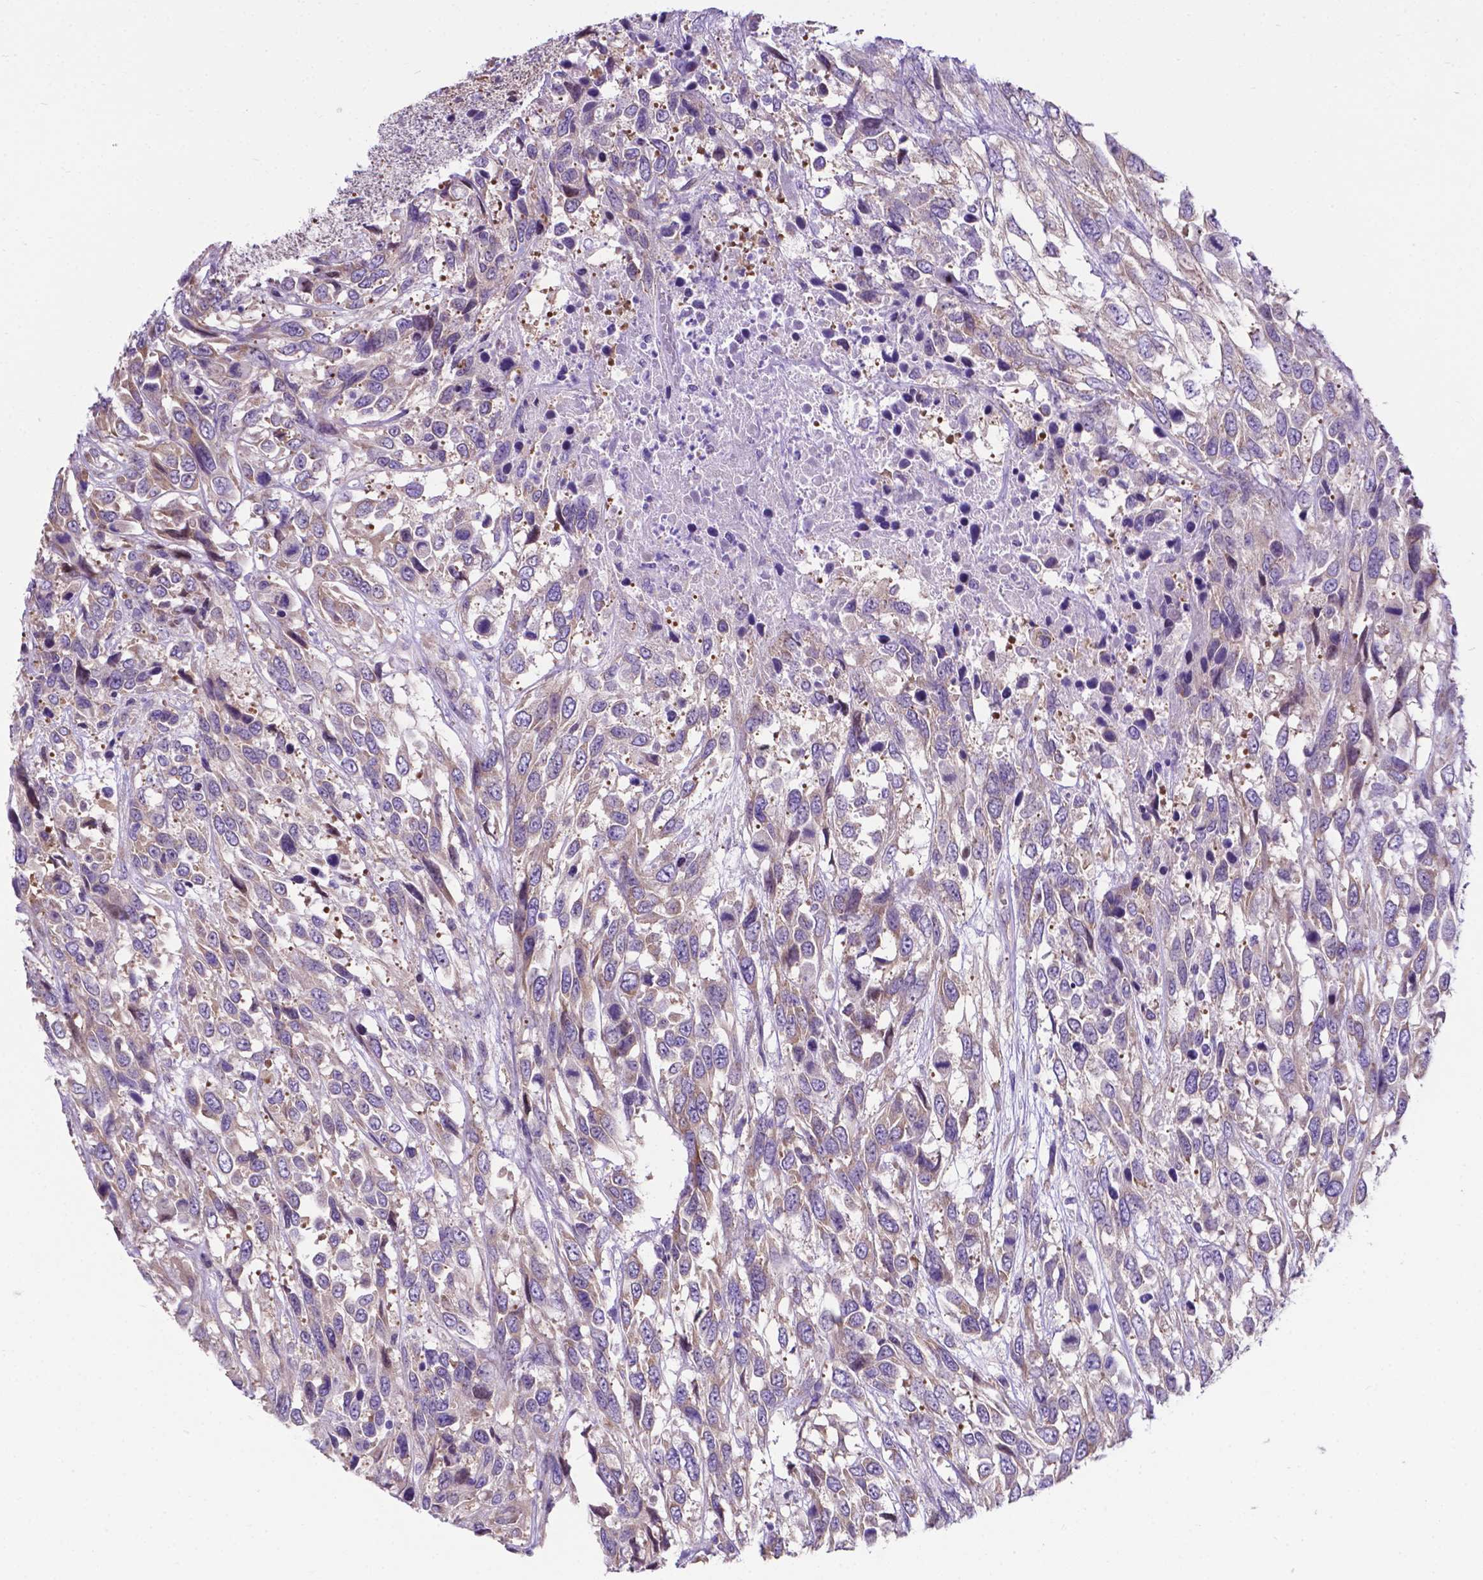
{"staining": {"intensity": "moderate", "quantity": ">75%", "location": "cytoplasmic/membranous"}, "tissue": "urothelial cancer", "cell_type": "Tumor cells", "image_type": "cancer", "snomed": [{"axis": "morphology", "description": "Urothelial carcinoma, High grade"}, {"axis": "topography", "description": "Urinary bladder"}], "caption": "Tumor cells display moderate cytoplasmic/membranous staining in approximately >75% of cells in urothelial cancer. The staining is performed using DAB (3,3'-diaminobenzidine) brown chromogen to label protein expression. The nuclei are counter-stained blue using hematoxylin.", "gene": "RPL6", "patient": {"sex": "female", "age": 70}}